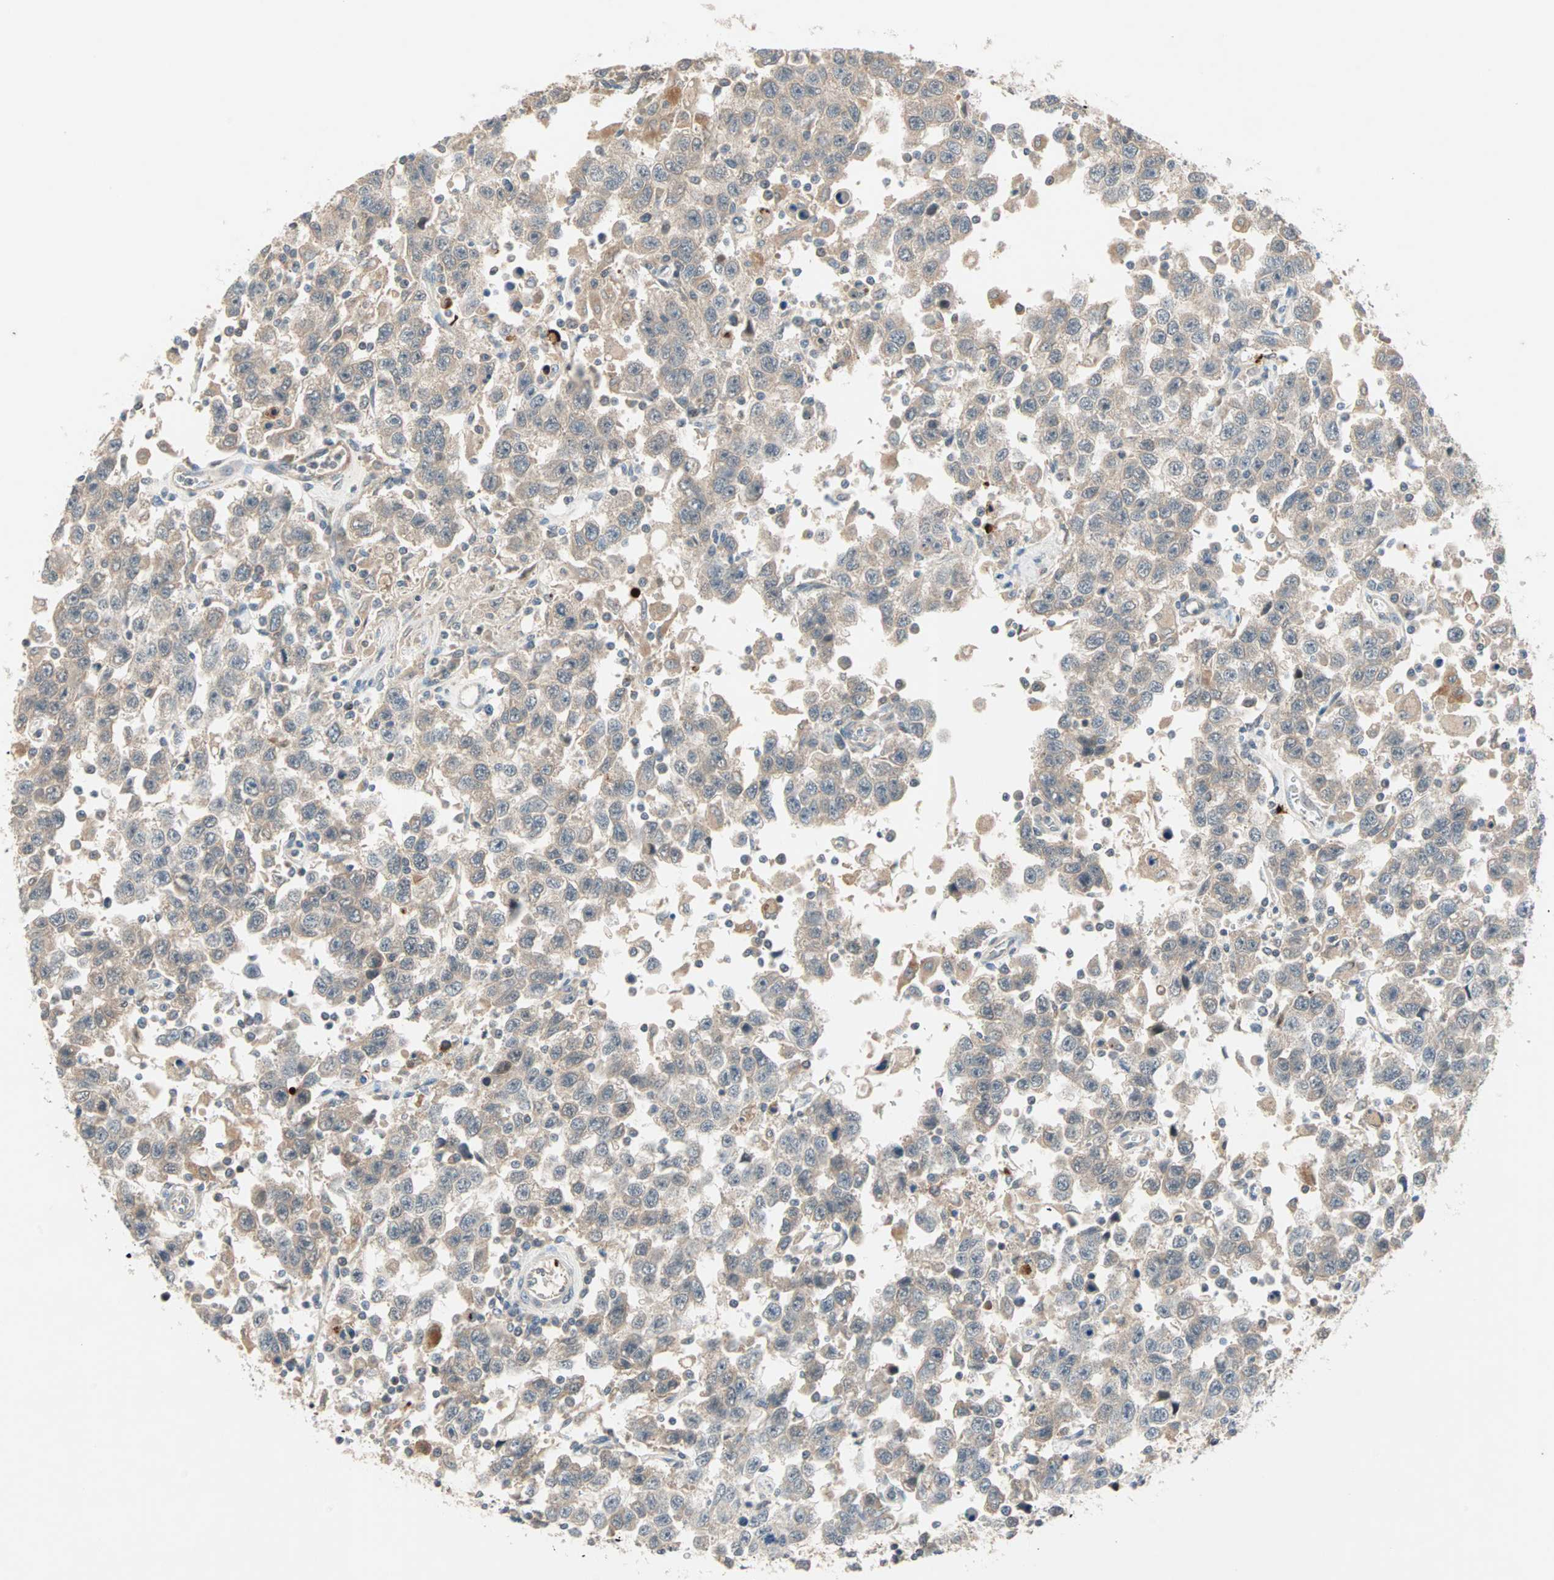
{"staining": {"intensity": "weak", "quantity": ">75%", "location": "cytoplasmic/membranous"}, "tissue": "testis cancer", "cell_type": "Tumor cells", "image_type": "cancer", "snomed": [{"axis": "morphology", "description": "Seminoma, NOS"}, {"axis": "topography", "description": "Testis"}], "caption": "Immunohistochemical staining of human testis cancer shows low levels of weak cytoplasmic/membranous expression in approximately >75% of tumor cells.", "gene": "PROS1", "patient": {"sex": "male", "age": 41}}